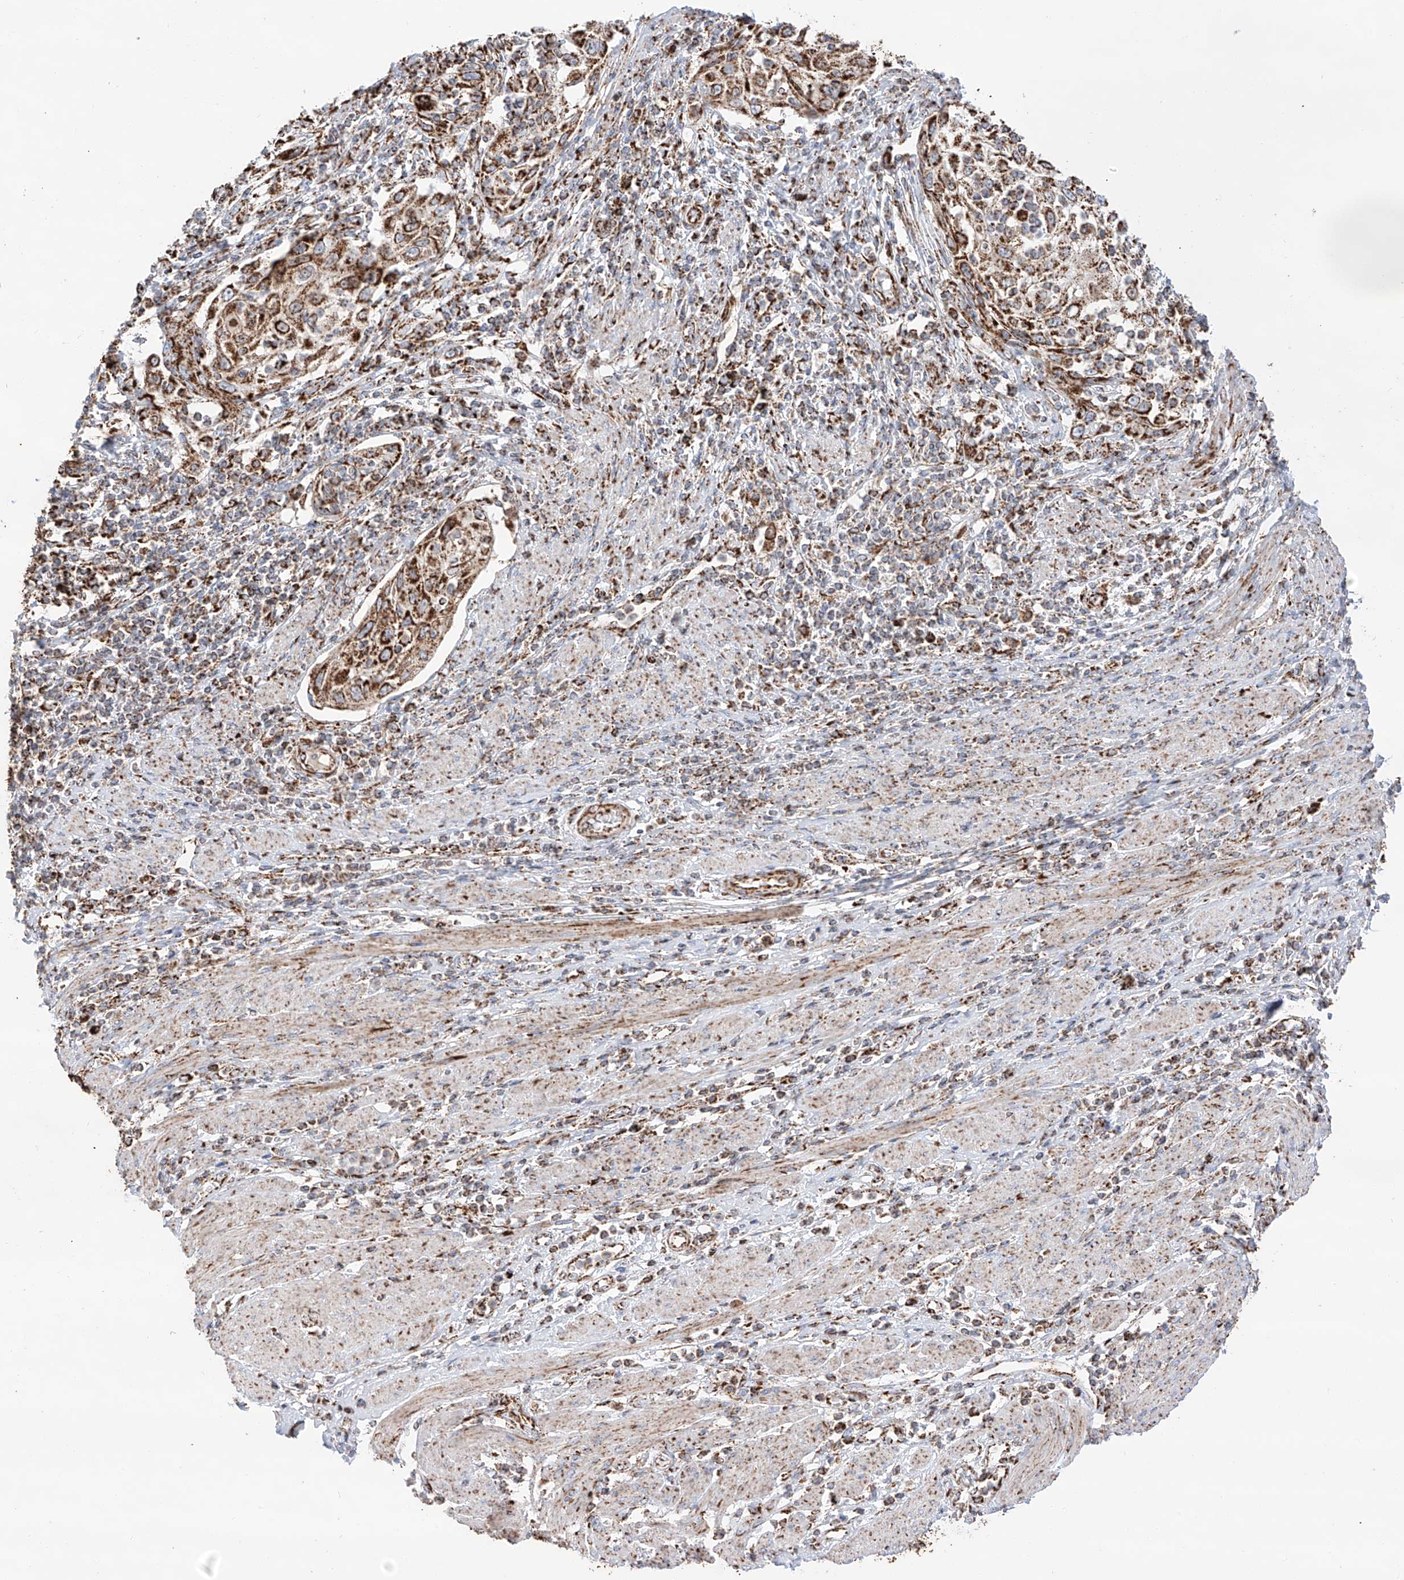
{"staining": {"intensity": "strong", "quantity": ">75%", "location": "cytoplasmic/membranous"}, "tissue": "cervical cancer", "cell_type": "Tumor cells", "image_type": "cancer", "snomed": [{"axis": "morphology", "description": "Squamous cell carcinoma, NOS"}, {"axis": "topography", "description": "Cervix"}], "caption": "This photomicrograph reveals immunohistochemistry staining of human cervical cancer (squamous cell carcinoma), with high strong cytoplasmic/membranous staining in about >75% of tumor cells.", "gene": "TTC27", "patient": {"sex": "female", "age": 70}}